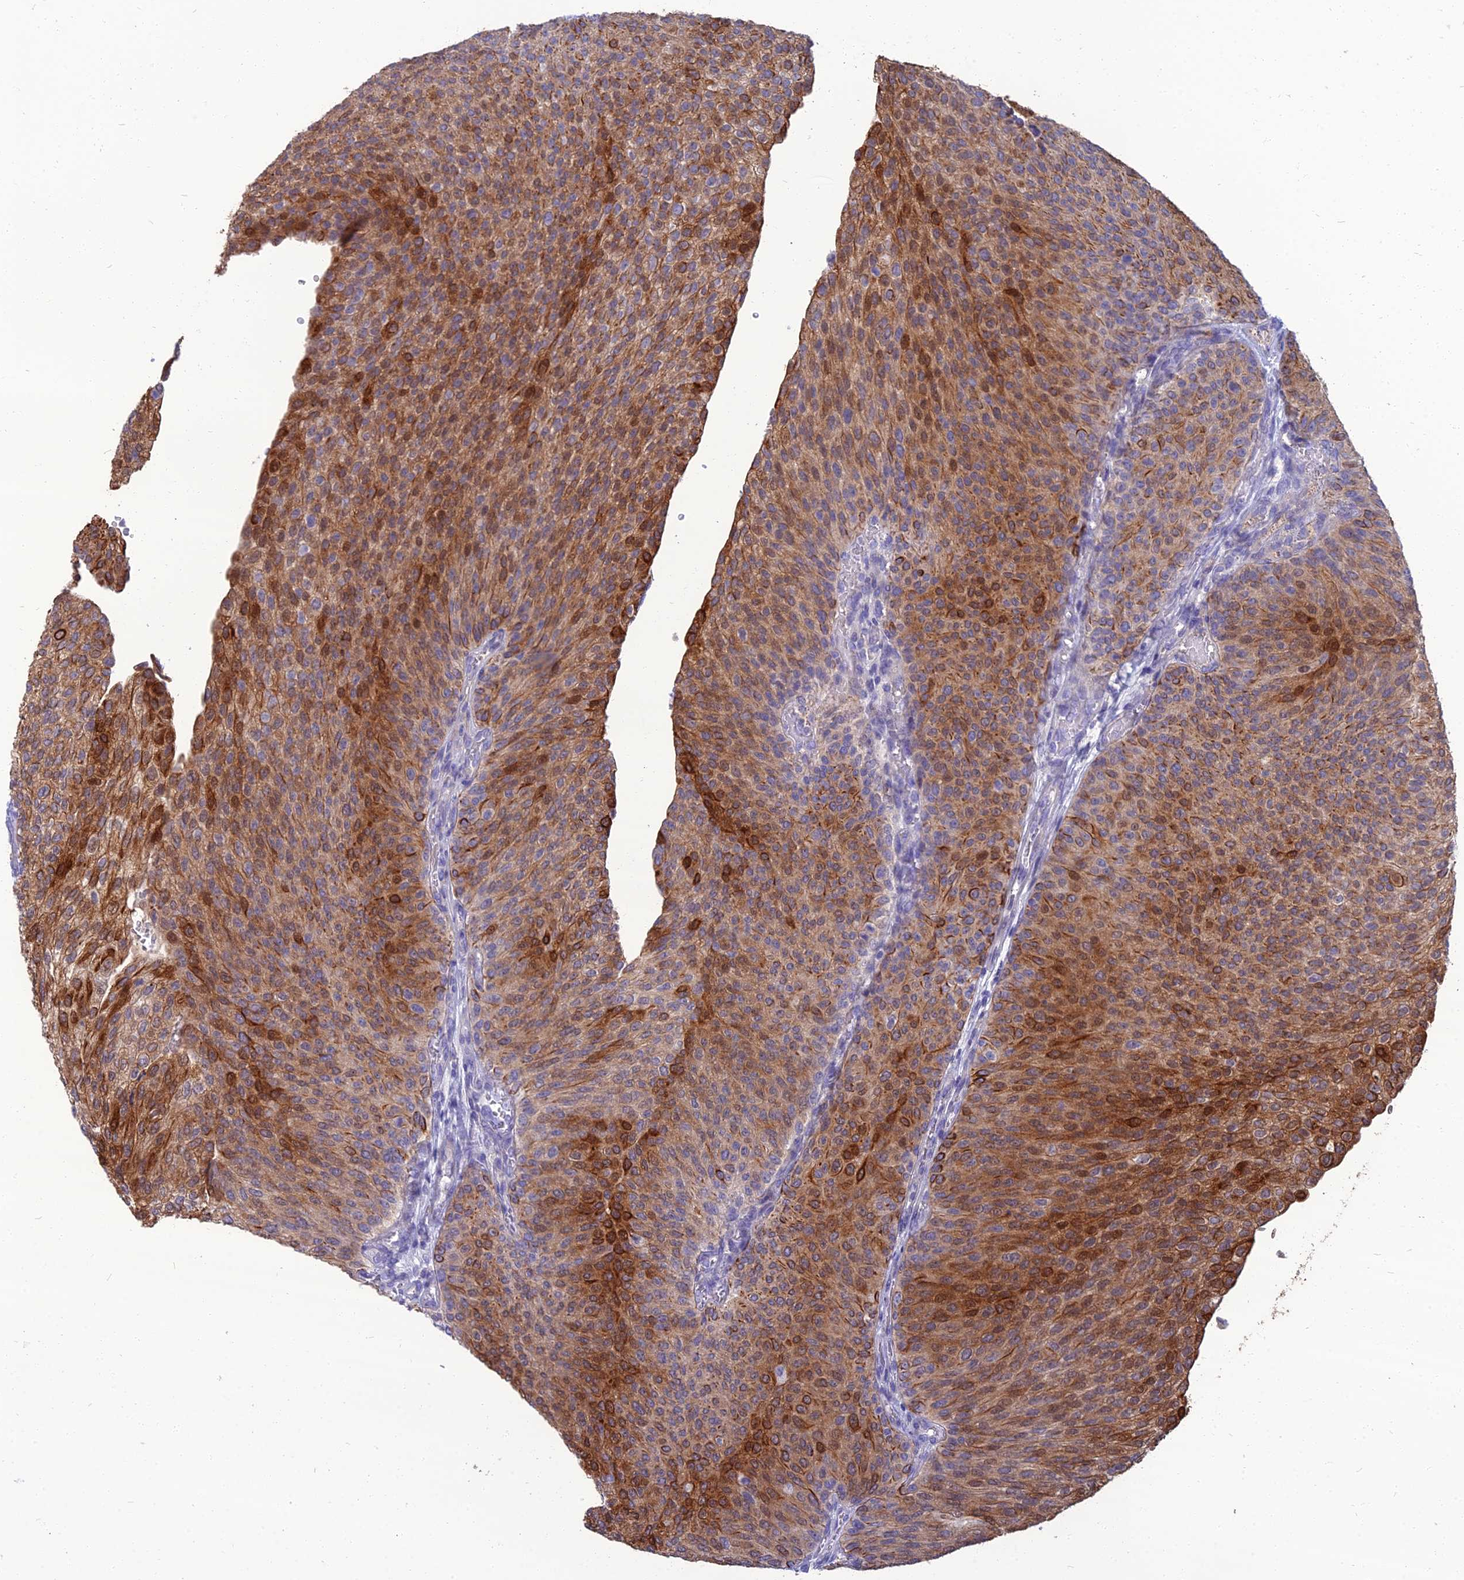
{"staining": {"intensity": "moderate", "quantity": ">75%", "location": "cytoplasmic/membranous"}, "tissue": "urothelial cancer", "cell_type": "Tumor cells", "image_type": "cancer", "snomed": [{"axis": "morphology", "description": "Urothelial carcinoma, High grade"}, {"axis": "topography", "description": "Urinary bladder"}], "caption": "This image reveals IHC staining of human urothelial carcinoma (high-grade), with medium moderate cytoplasmic/membranous positivity in about >75% of tumor cells.", "gene": "SPTLC3", "patient": {"sex": "female", "age": 79}}